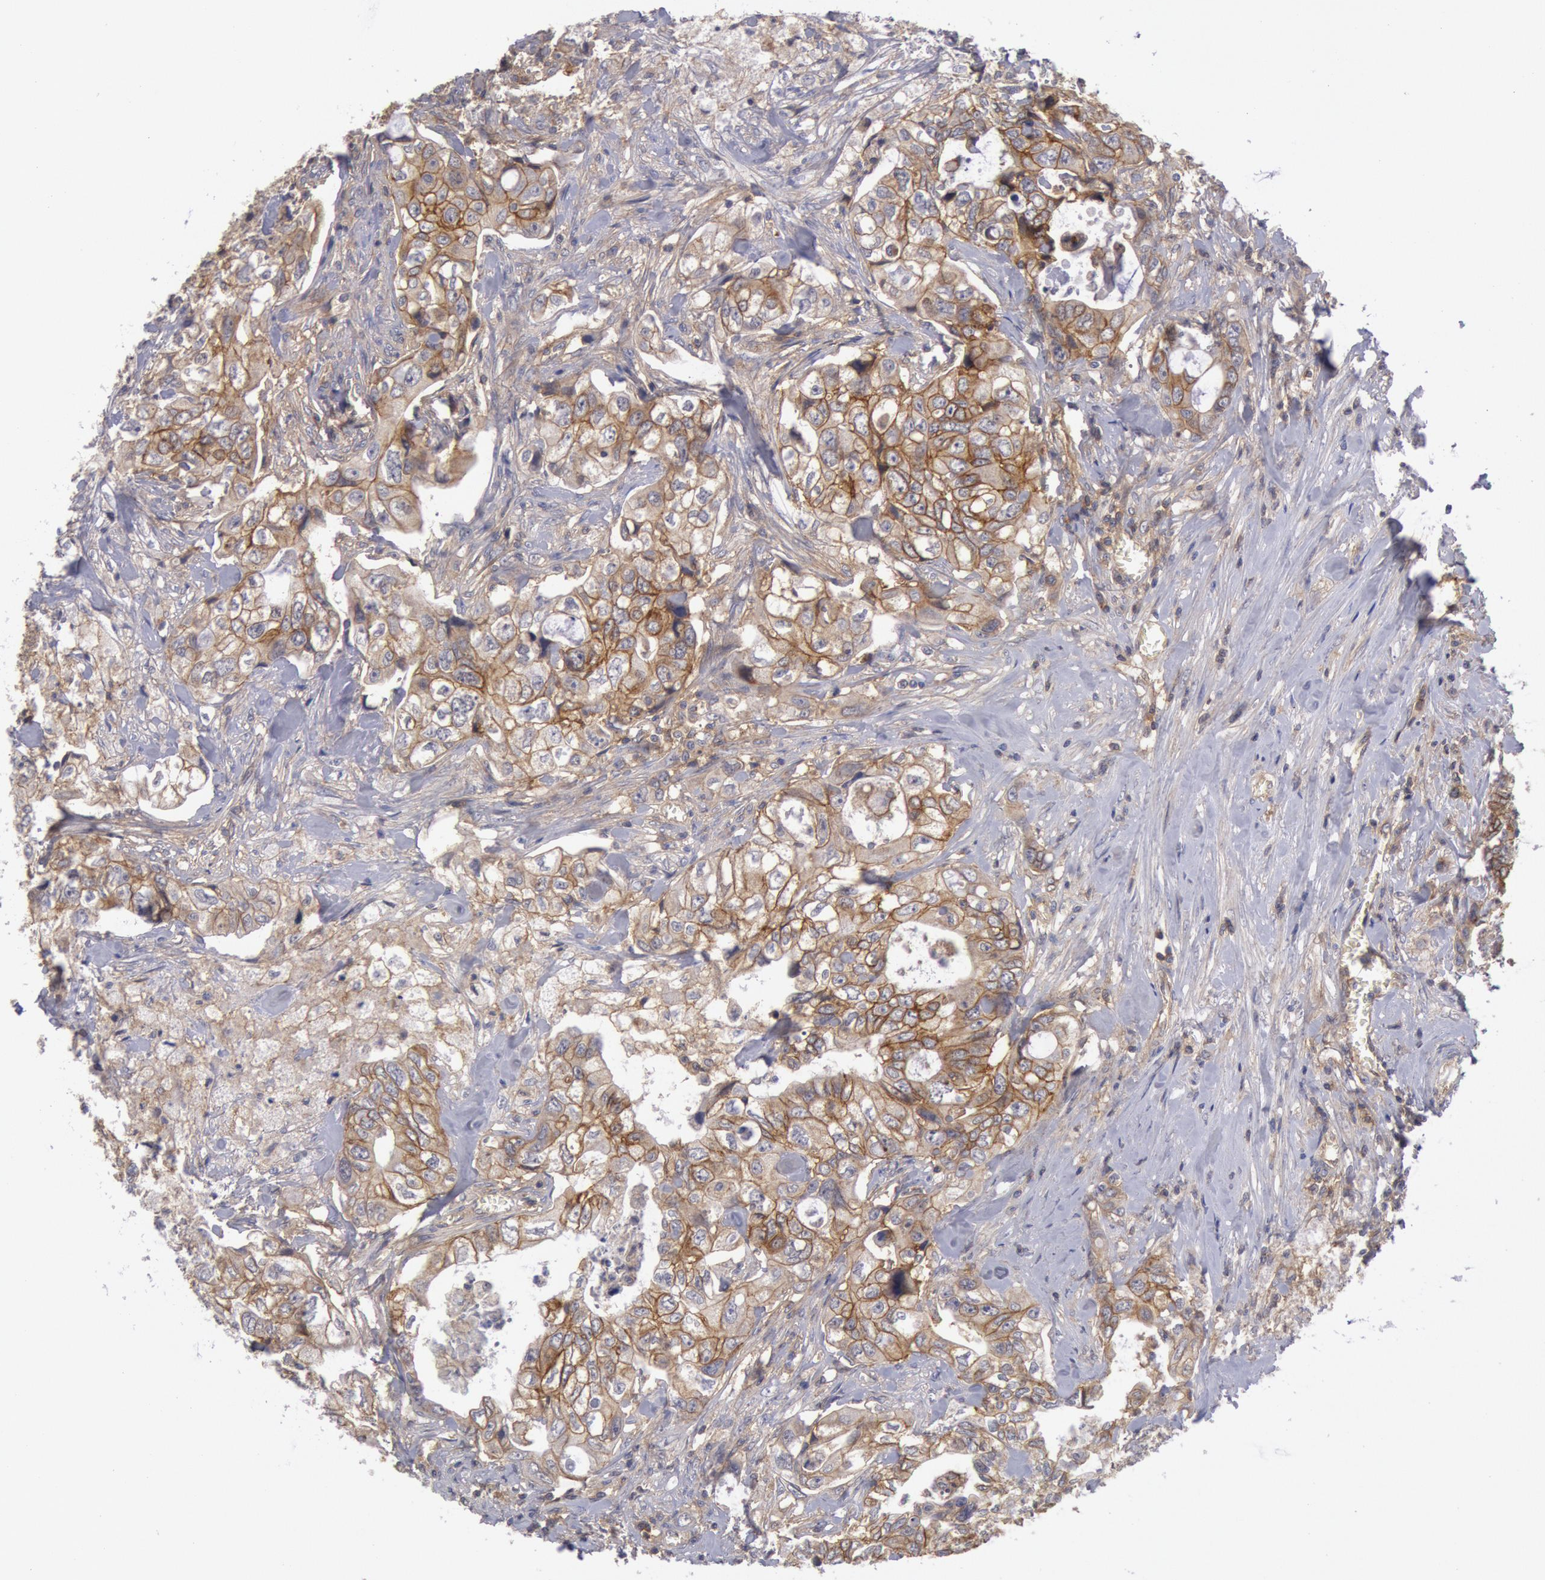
{"staining": {"intensity": "moderate", "quantity": ">75%", "location": "cytoplasmic/membranous"}, "tissue": "colorectal cancer", "cell_type": "Tumor cells", "image_type": "cancer", "snomed": [{"axis": "morphology", "description": "Adenocarcinoma, NOS"}, {"axis": "topography", "description": "Rectum"}], "caption": "Protein expression by IHC displays moderate cytoplasmic/membranous staining in approximately >75% of tumor cells in colorectal cancer (adenocarcinoma).", "gene": "STX4", "patient": {"sex": "female", "age": 57}}